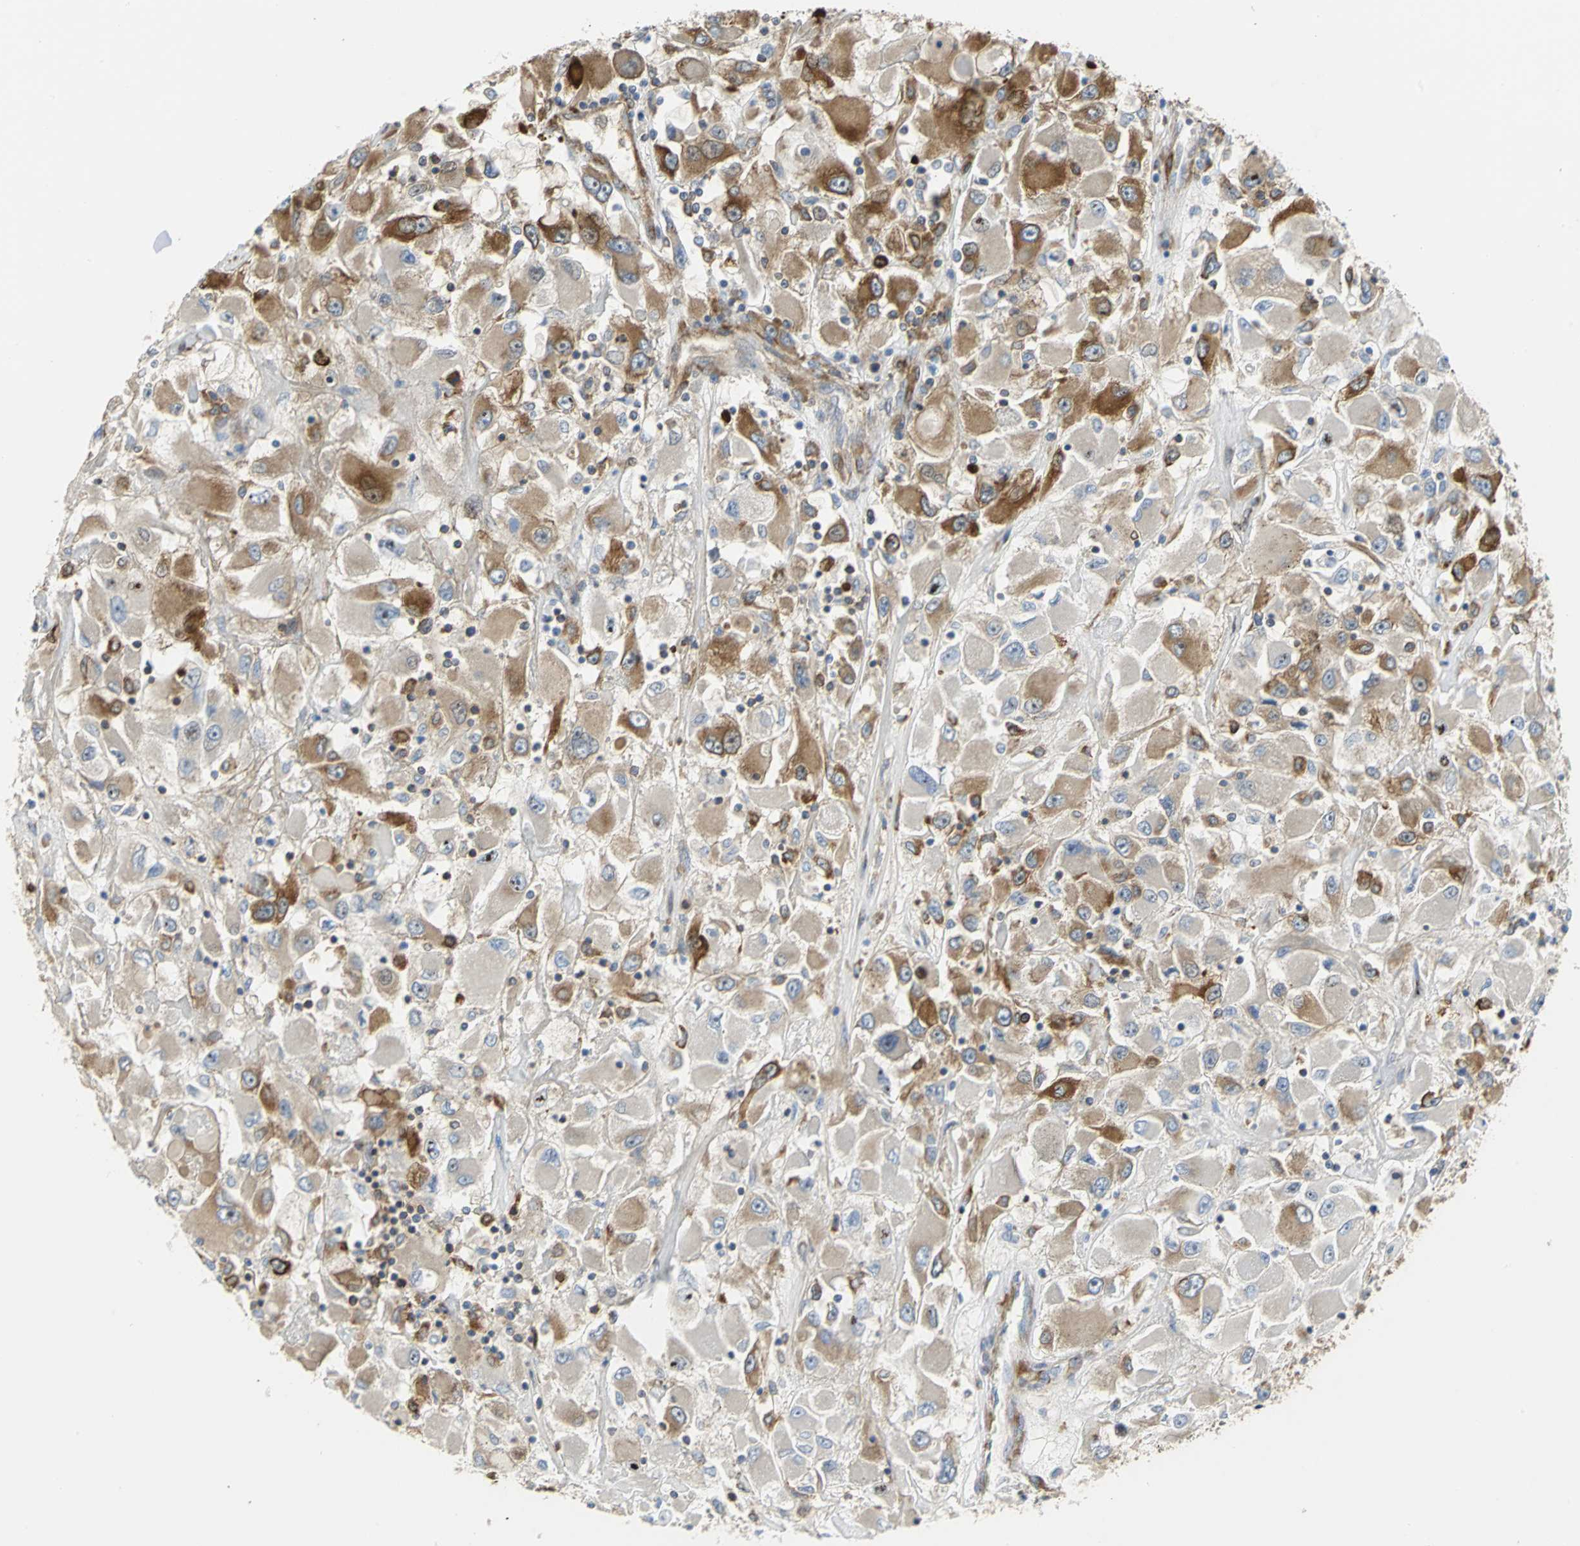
{"staining": {"intensity": "moderate", "quantity": ">75%", "location": "cytoplasmic/membranous"}, "tissue": "renal cancer", "cell_type": "Tumor cells", "image_type": "cancer", "snomed": [{"axis": "morphology", "description": "Adenocarcinoma, NOS"}, {"axis": "topography", "description": "Kidney"}], "caption": "Protein analysis of renal adenocarcinoma tissue demonstrates moderate cytoplasmic/membranous positivity in approximately >75% of tumor cells.", "gene": "YBX1", "patient": {"sex": "female", "age": 52}}